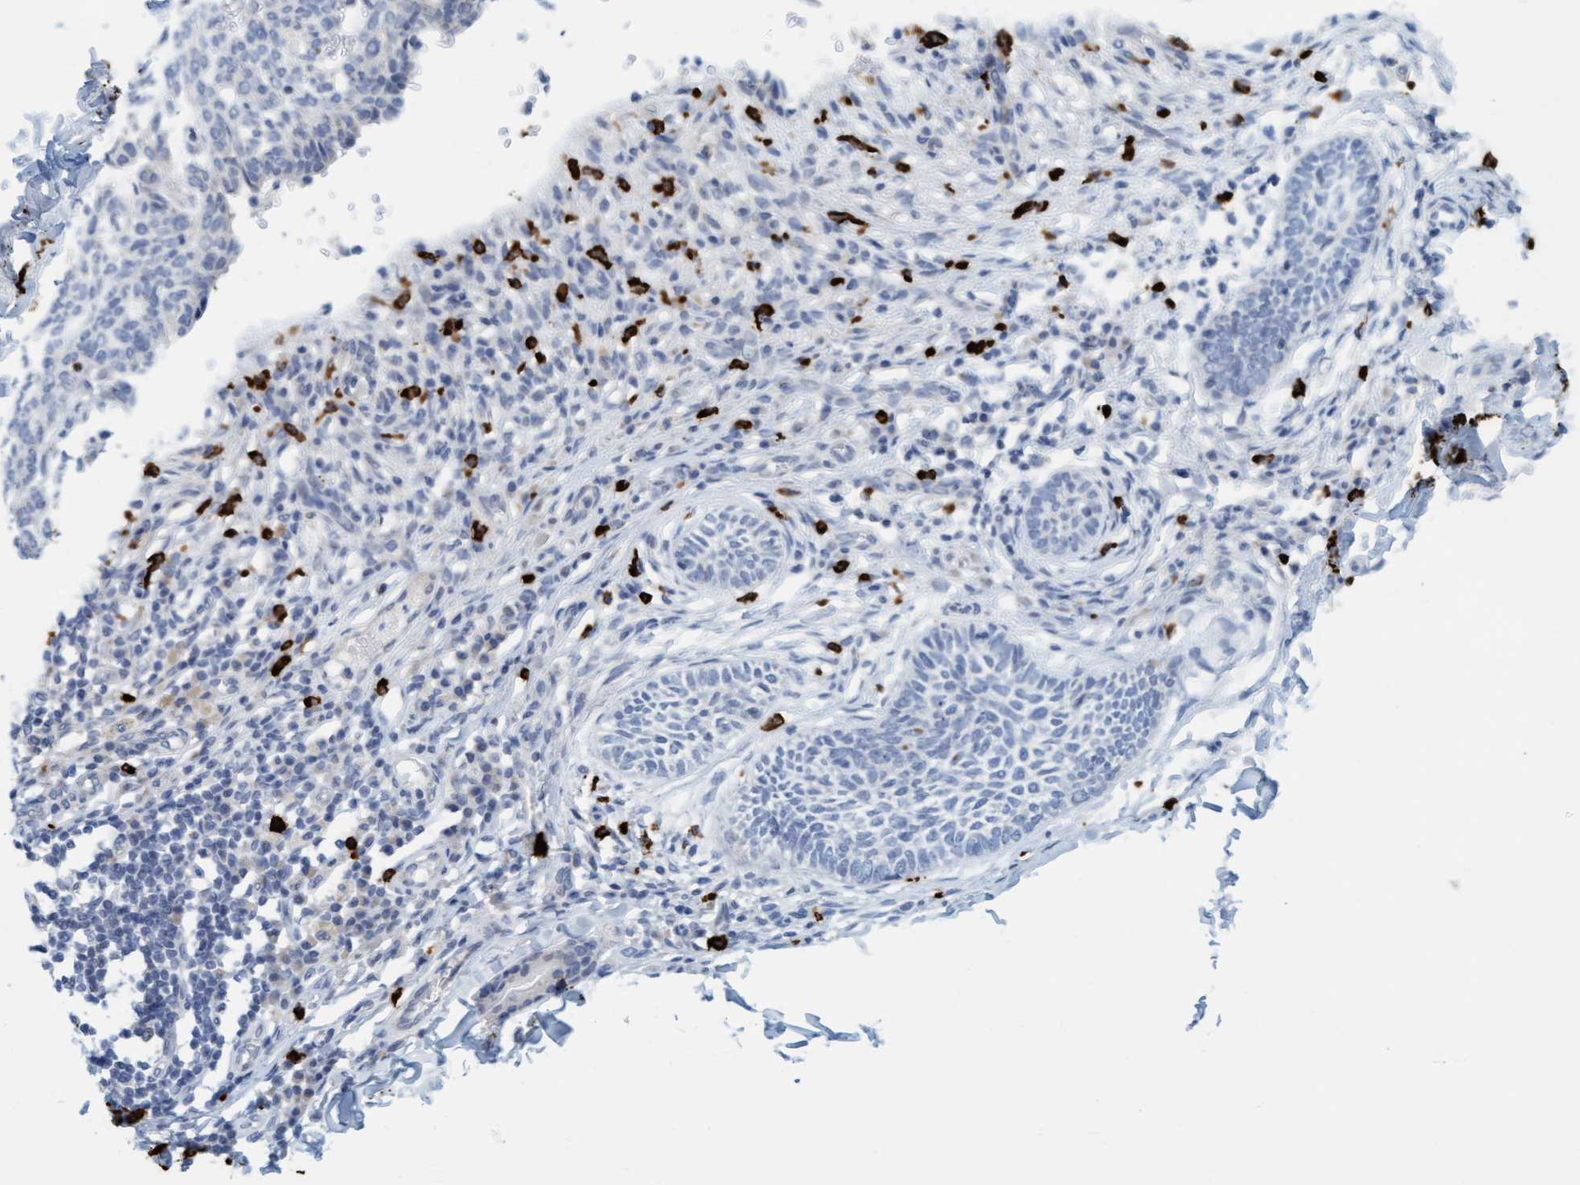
{"staining": {"intensity": "negative", "quantity": "none", "location": "none"}, "tissue": "skin cancer", "cell_type": "Tumor cells", "image_type": "cancer", "snomed": [{"axis": "morphology", "description": "Normal tissue, NOS"}, {"axis": "morphology", "description": "Basal cell carcinoma"}, {"axis": "topography", "description": "Skin"}], "caption": "Human basal cell carcinoma (skin) stained for a protein using immunohistochemistry (IHC) exhibits no positivity in tumor cells.", "gene": "CPA3", "patient": {"sex": "male", "age": 87}}